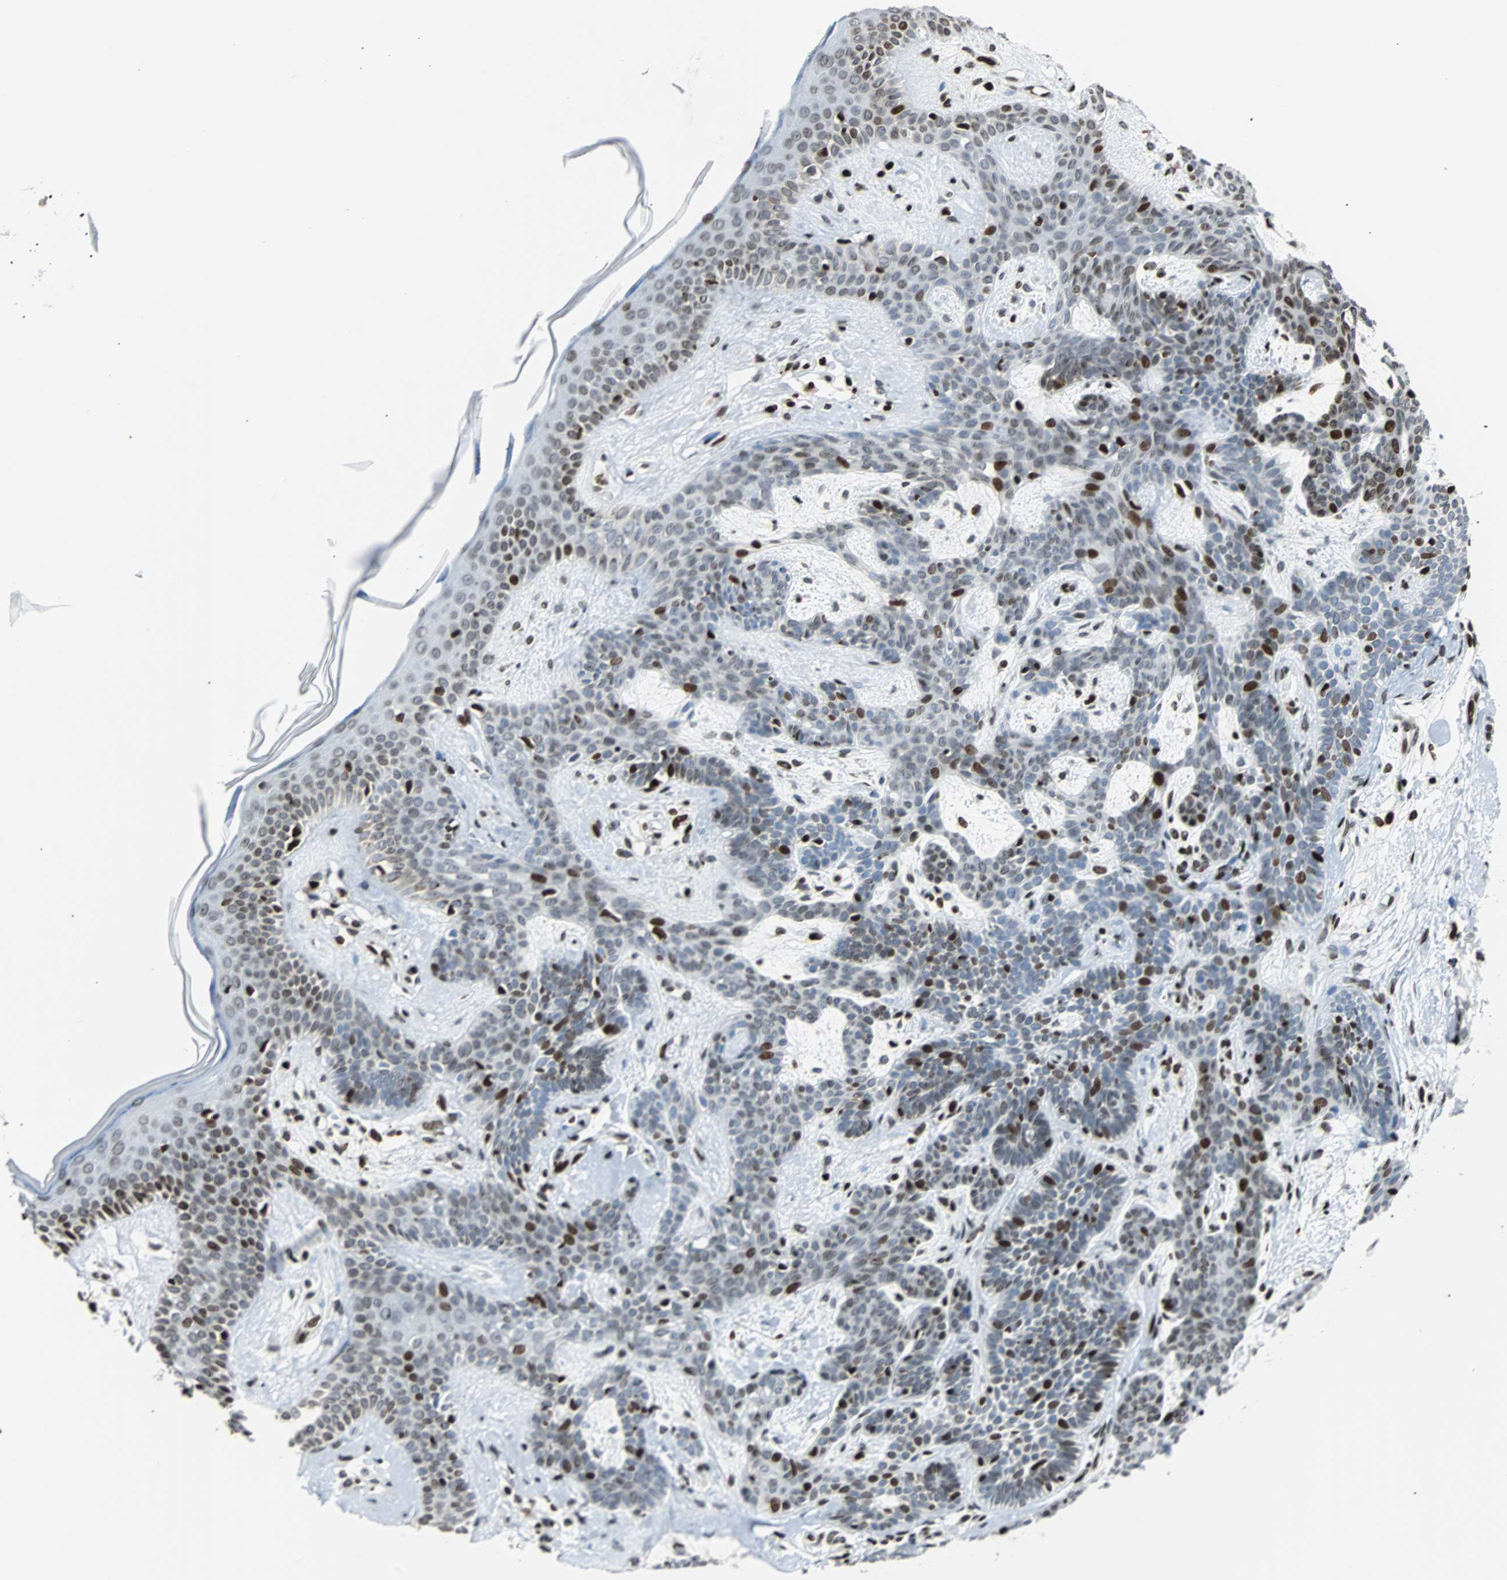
{"staining": {"intensity": "moderate", "quantity": "25%-75%", "location": "nuclear"}, "tissue": "skin cancer", "cell_type": "Tumor cells", "image_type": "cancer", "snomed": [{"axis": "morphology", "description": "Developmental malformation"}, {"axis": "morphology", "description": "Basal cell carcinoma"}, {"axis": "topography", "description": "Skin"}], "caption": "DAB (3,3'-diaminobenzidine) immunohistochemical staining of basal cell carcinoma (skin) reveals moderate nuclear protein positivity in approximately 25%-75% of tumor cells.", "gene": "ZNF131", "patient": {"sex": "female", "age": 62}}